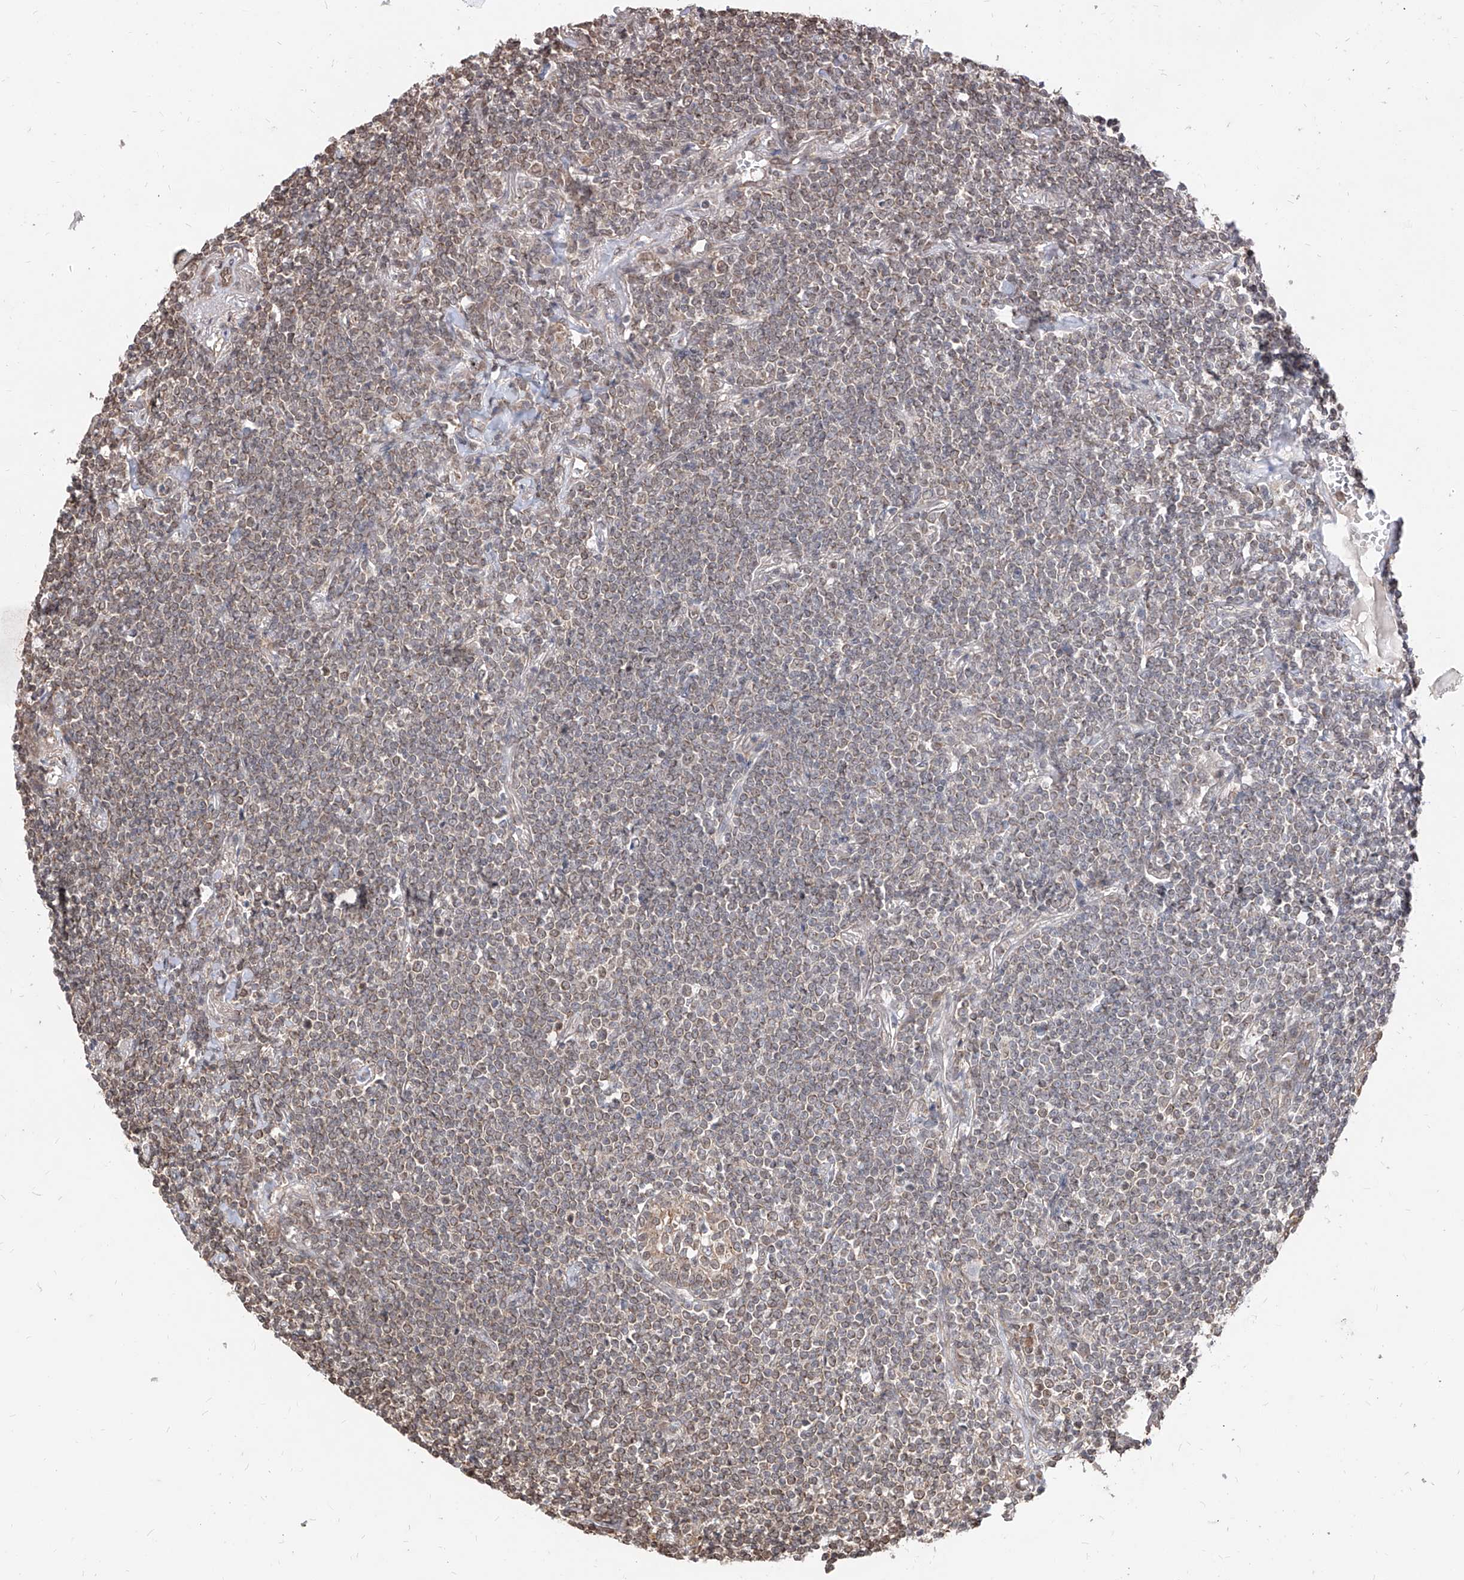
{"staining": {"intensity": "weak", "quantity": ">75%", "location": "cytoplasmic/membranous"}, "tissue": "lymphoma", "cell_type": "Tumor cells", "image_type": "cancer", "snomed": [{"axis": "morphology", "description": "Malignant lymphoma, non-Hodgkin's type, Low grade"}, {"axis": "topography", "description": "Lung"}], "caption": "A brown stain shows weak cytoplasmic/membranous staining of a protein in low-grade malignant lymphoma, non-Hodgkin's type tumor cells. (brown staining indicates protein expression, while blue staining denotes nuclei).", "gene": "C8orf82", "patient": {"sex": "female", "age": 71}}